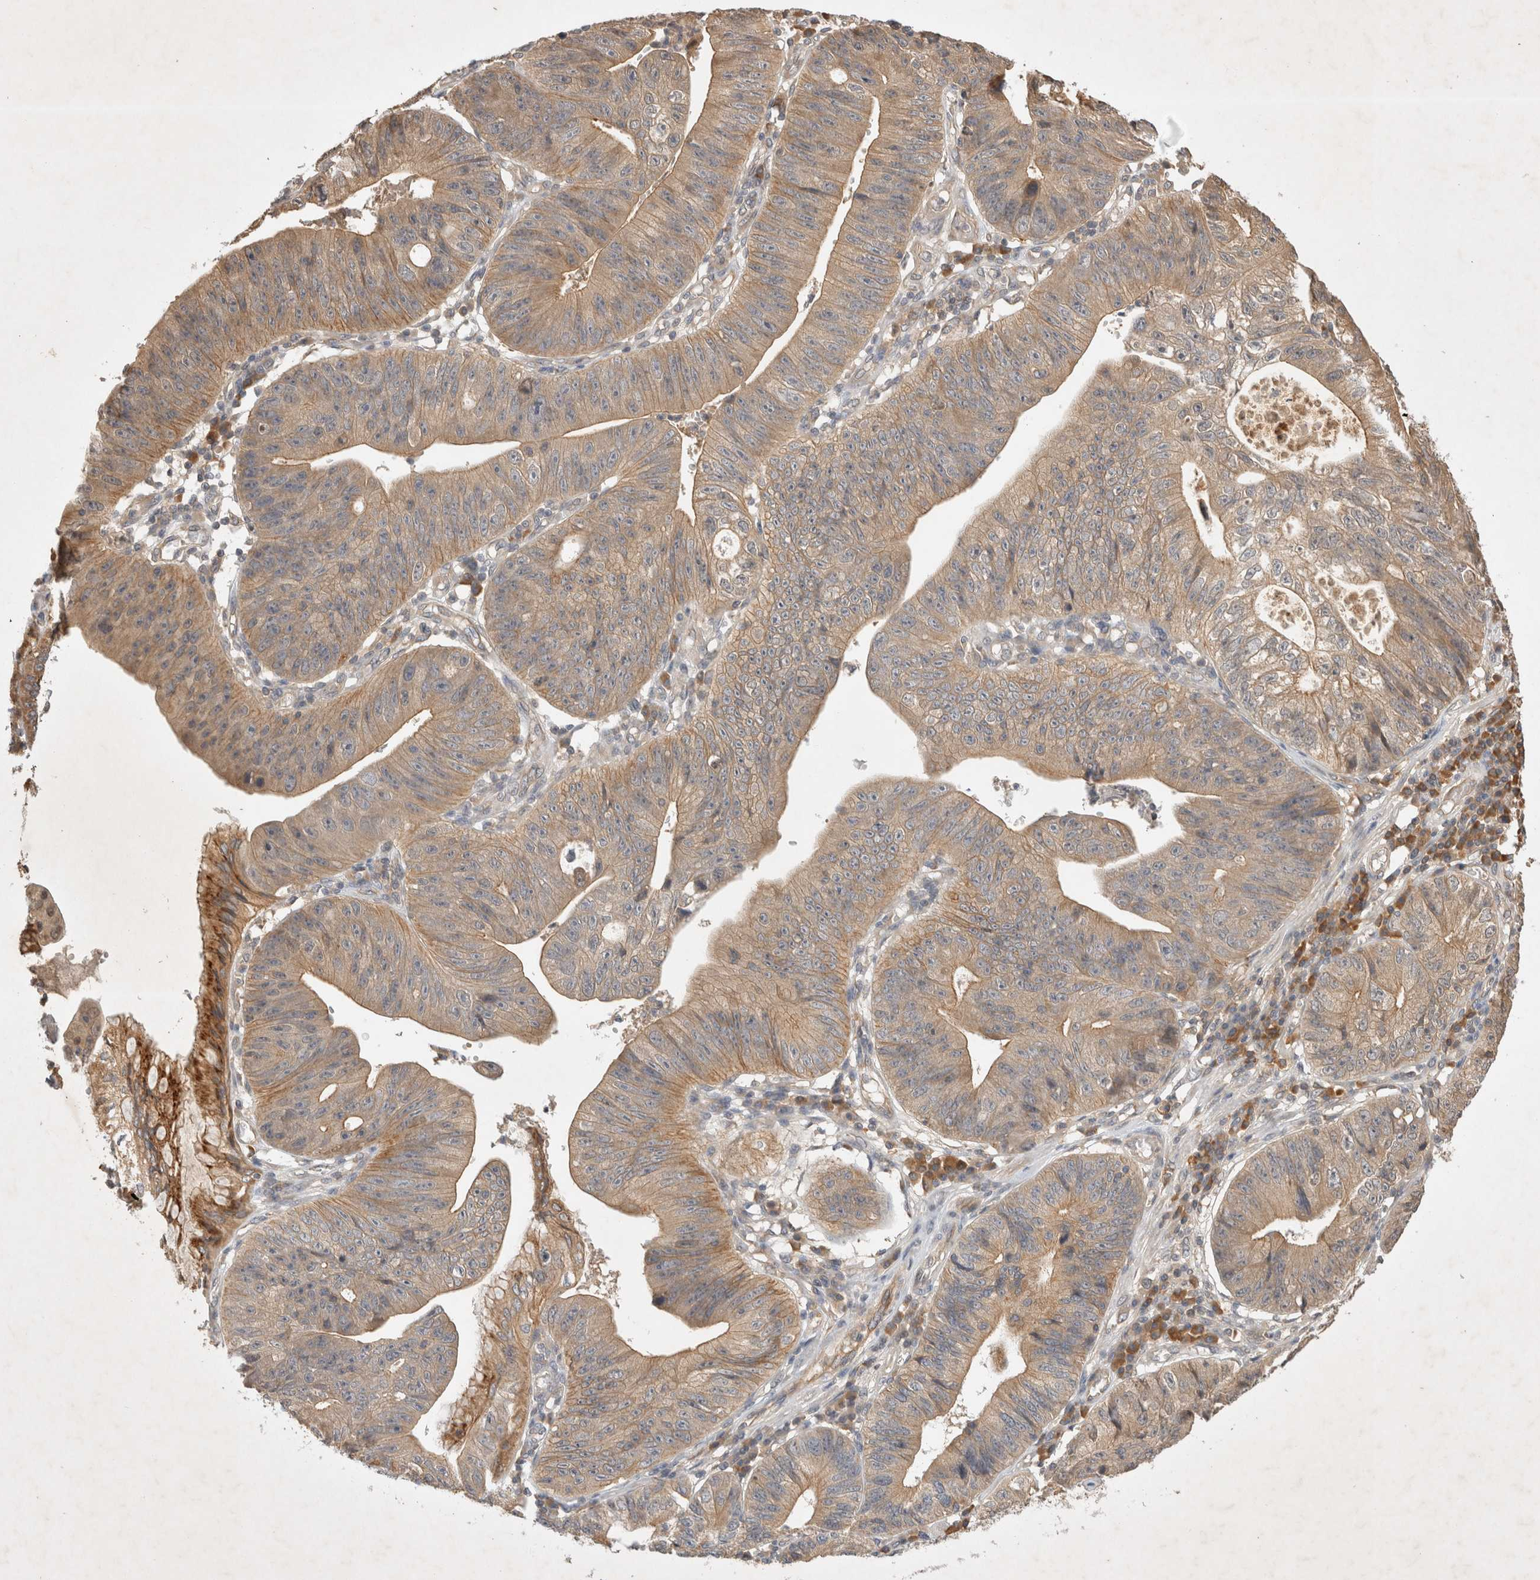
{"staining": {"intensity": "moderate", "quantity": ">75%", "location": "cytoplasmic/membranous"}, "tissue": "stomach cancer", "cell_type": "Tumor cells", "image_type": "cancer", "snomed": [{"axis": "morphology", "description": "Adenocarcinoma, NOS"}, {"axis": "topography", "description": "Stomach"}], "caption": "Immunohistochemical staining of stomach cancer reveals moderate cytoplasmic/membranous protein expression in about >75% of tumor cells.", "gene": "YES1", "patient": {"sex": "male", "age": 59}}